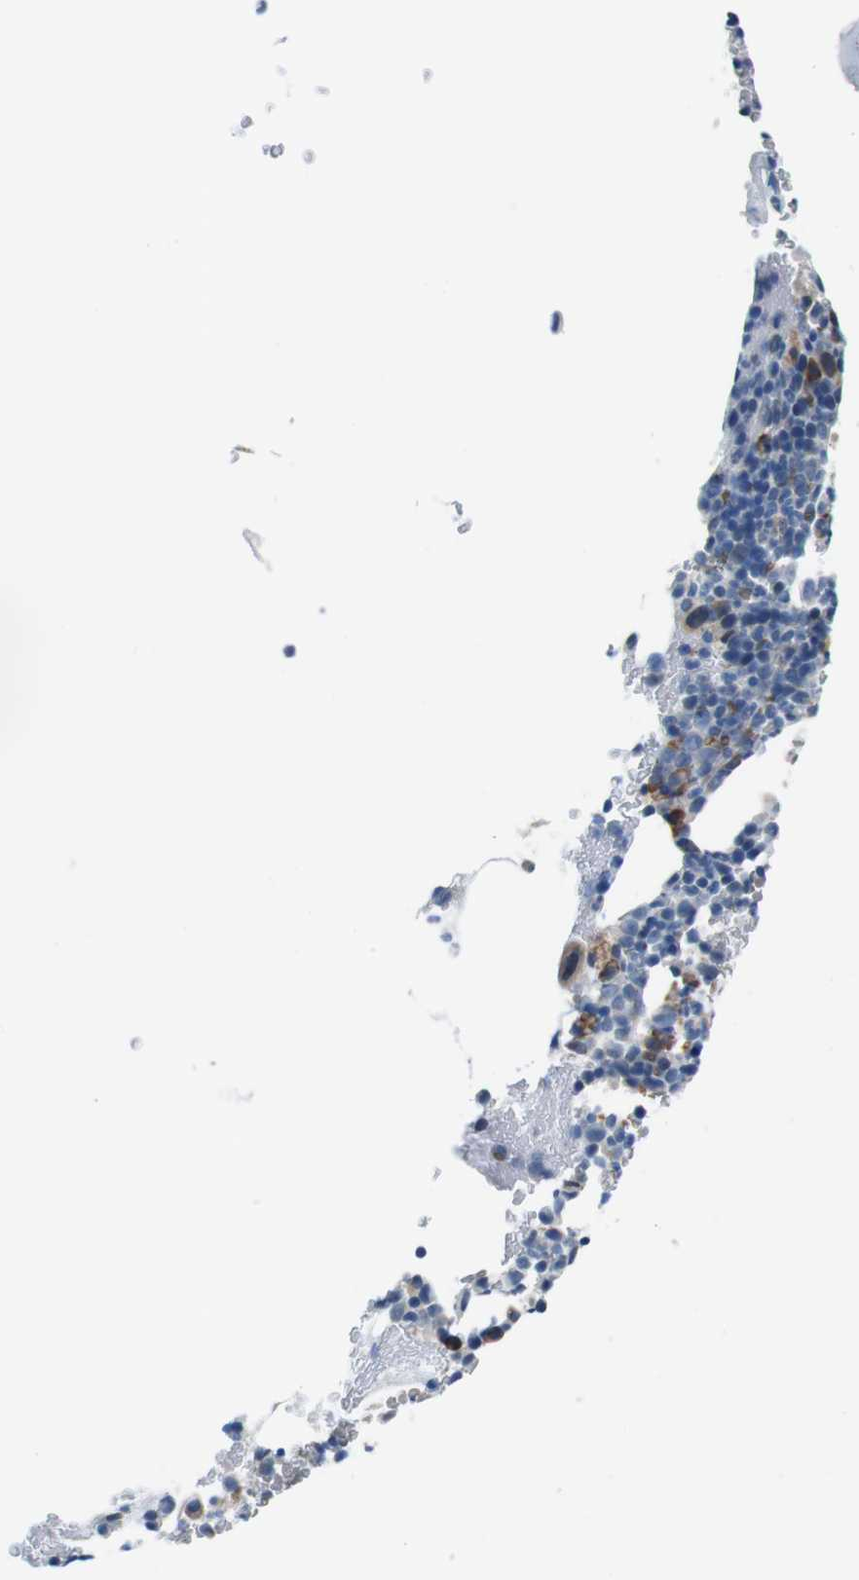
{"staining": {"intensity": "moderate", "quantity": "<25%", "location": "cytoplasmic/membranous"}, "tissue": "bone marrow", "cell_type": "Hematopoietic cells", "image_type": "normal", "snomed": [{"axis": "morphology", "description": "Normal tissue, NOS"}, {"axis": "morphology", "description": "Inflammation, NOS"}, {"axis": "topography", "description": "Bone marrow"}], "caption": "Immunohistochemistry of unremarkable bone marrow shows low levels of moderate cytoplasmic/membranous staining in about <25% of hematopoietic cells. The staining was performed using DAB (3,3'-diaminobenzidine) to visualize the protein expression in brown, while the nuclei were stained in blue with hematoxylin (Magnification: 20x).", "gene": "CDH22", "patient": {"sex": "male", "age": 72}}